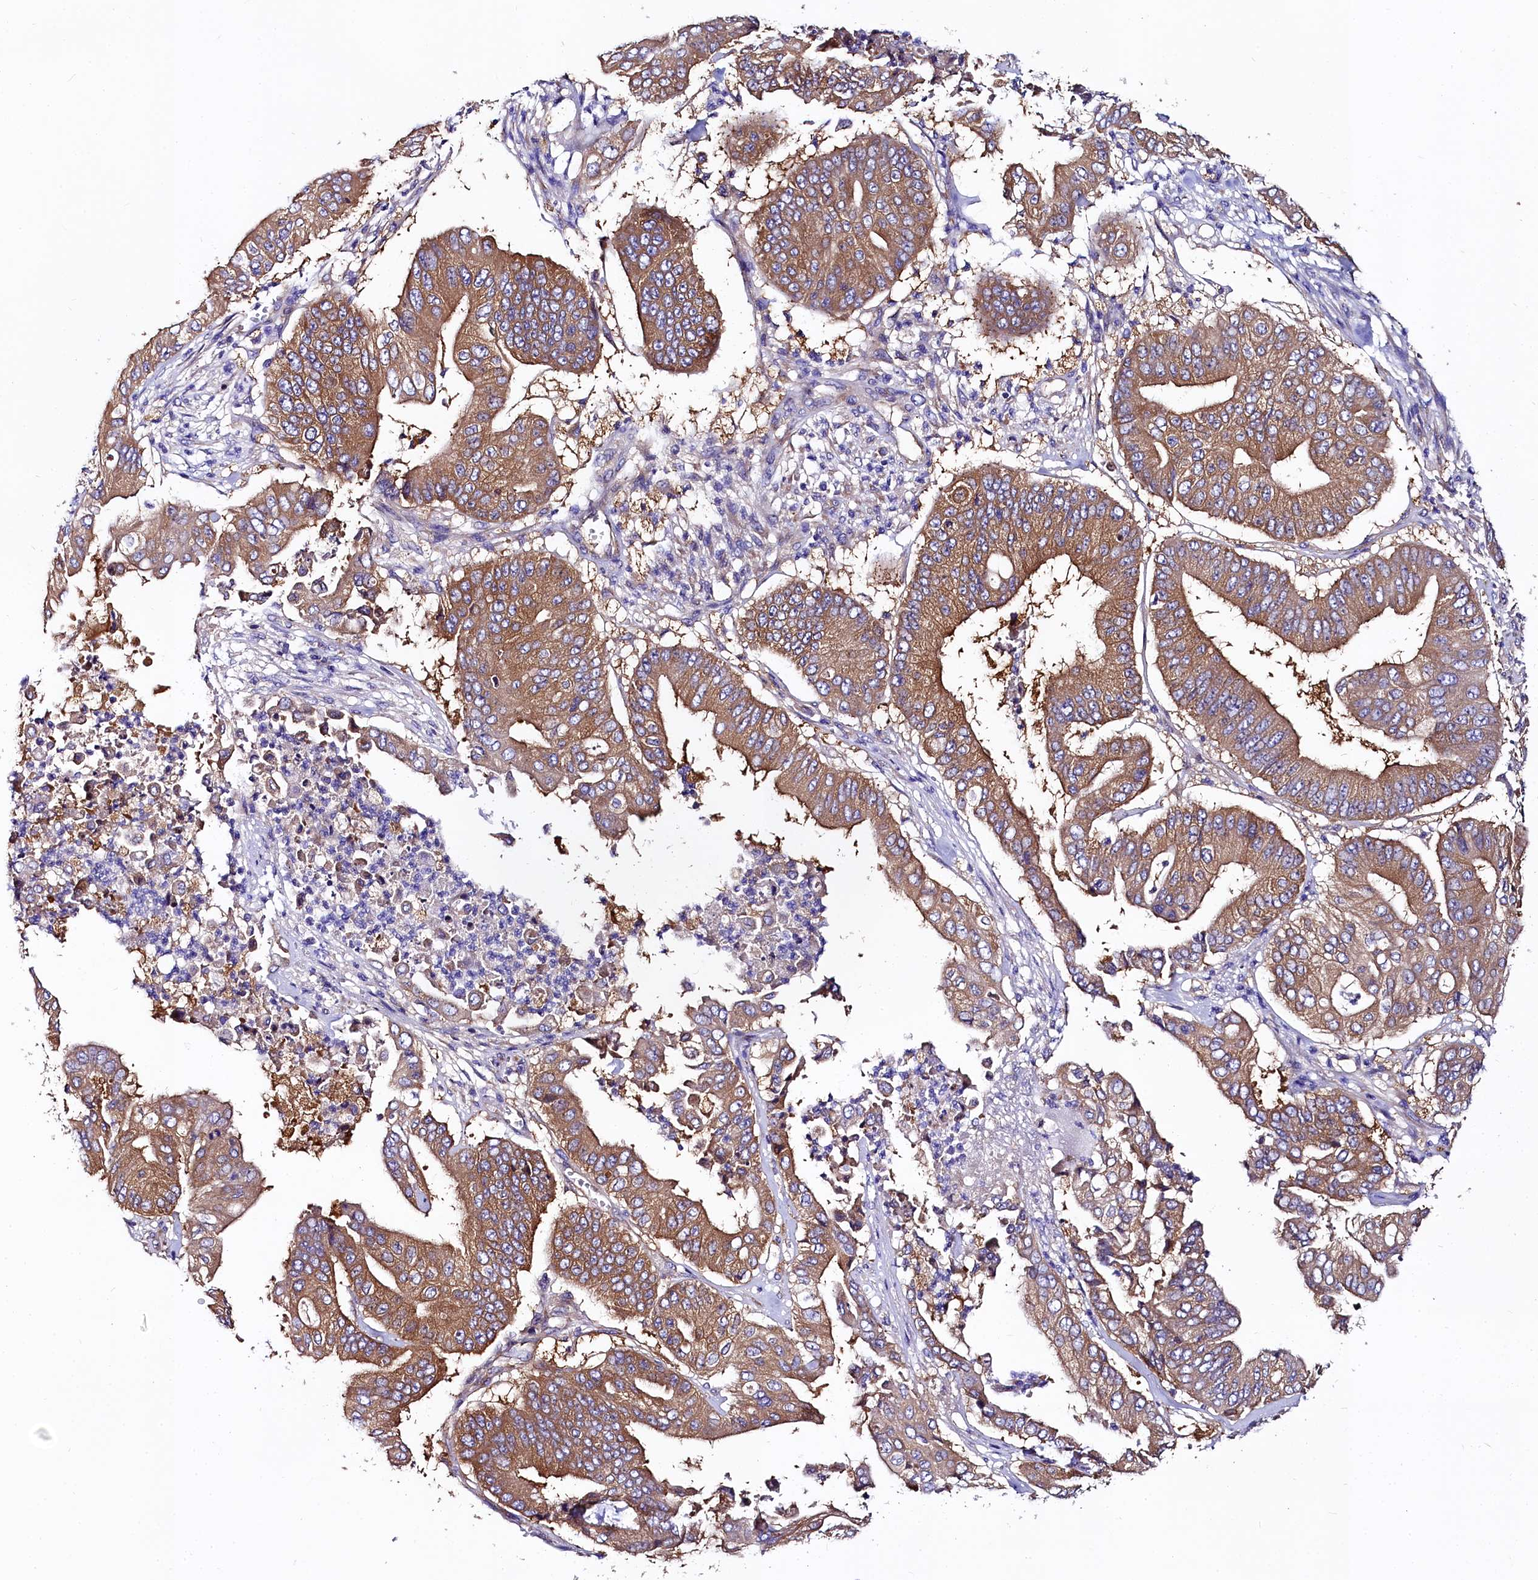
{"staining": {"intensity": "strong", "quantity": ">75%", "location": "cytoplasmic/membranous"}, "tissue": "pancreatic cancer", "cell_type": "Tumor cells", "image_type": "cancer", "snomed": [{"axis": "morphology", "description": "Adenocarcinoma, NOS"}, {"axis": "topography", "description": "Pancreas"}], "caption": "Protein staining by immunohistochemistry demonstrates strong cytoplasmic/membranous expression in approximately >75% of tumor cells in pancreatic cancer (adenocarcinoma).", "gene": "QARS1", "patient": {"sex": "female", "age": 77}}